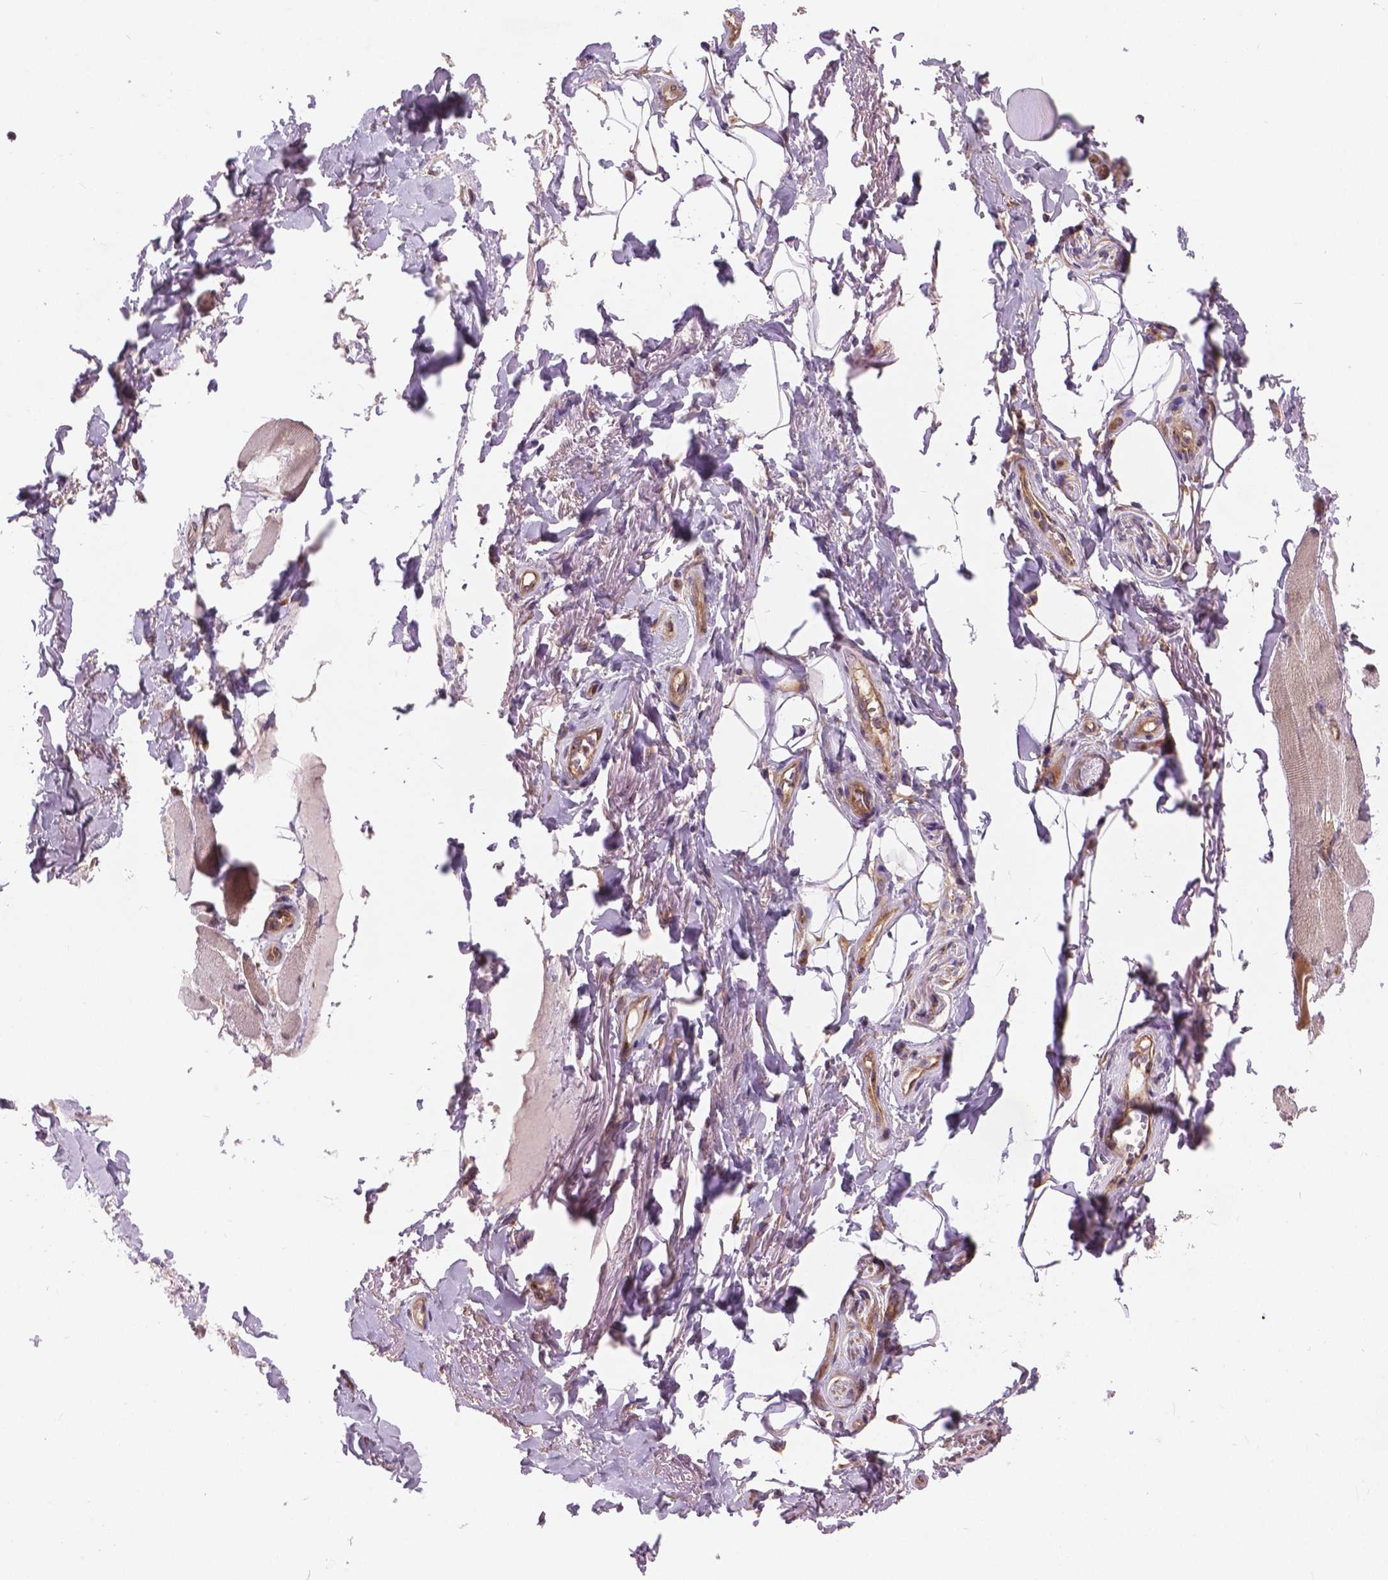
{"staining": {"intensity": "moderate", "quantity": "<25%", "location": "cytoplasmic/membranous"}, "tissue": "skeletal muscle", "cell_type": "Myocytes", "image_type": "normal", "snomed": [{"axis": "morphology", "description": "Normal tissue, NOS"}, {"axis": "topography", "description": "Skeletal muscle"}, {"axis": "topography", "description": "Anal"}, {"axis": "topography", "description": "Peripheral nerve tissue"}], "caption": "High-power microscopy captured an immunohistochemistry (IHC) histopathology image of benign skeletal muscle, revealing moderate cytoplasmic/membranous staining in about <25% of myocytes. (DAB (3,3'-diaminobenzidine) IHC with brightfield microscopy, high magnification).", "gene": "MZT1", "patient": {"sex": "male", "age": 53}}